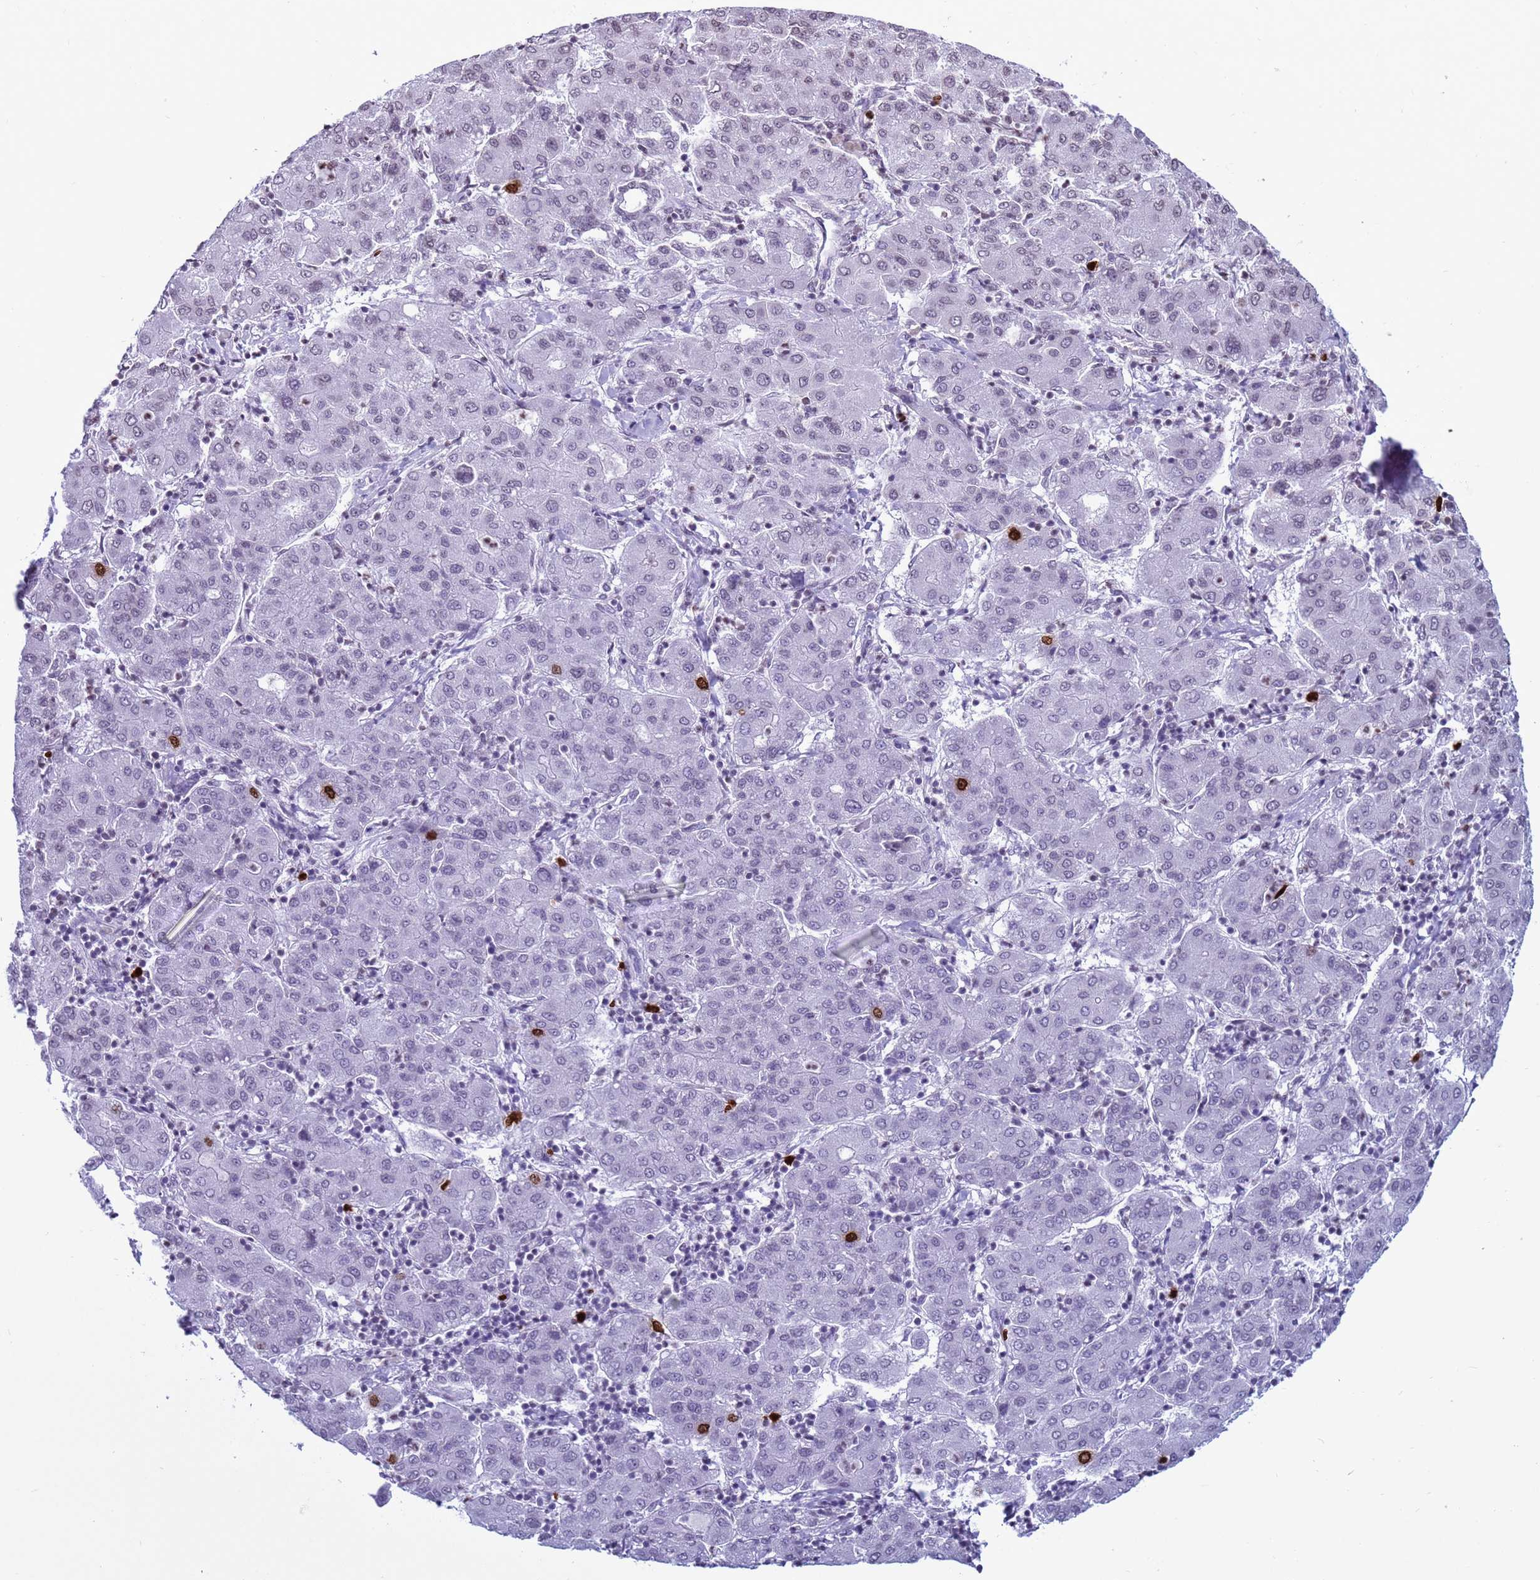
{"staining": {"intensity": "strong", "quantity": "<25%", "location": "nuclear"}, "tissue": "liver cancer", "cell_type": "Tumor cells", "image_type": "cancer", "snomed": [{"axis": "morphology", "description": "Carcinoma, Hepatocellular, NOS"}, {"axis": "topography", "description": "Liver"}], "caption": "Protein expression analysis of liver cancer exhibits strong nuclear expression in about <25% of tumor cells.", "gene": "H4C8", "patient": {"sex": "male", "age": 65}}